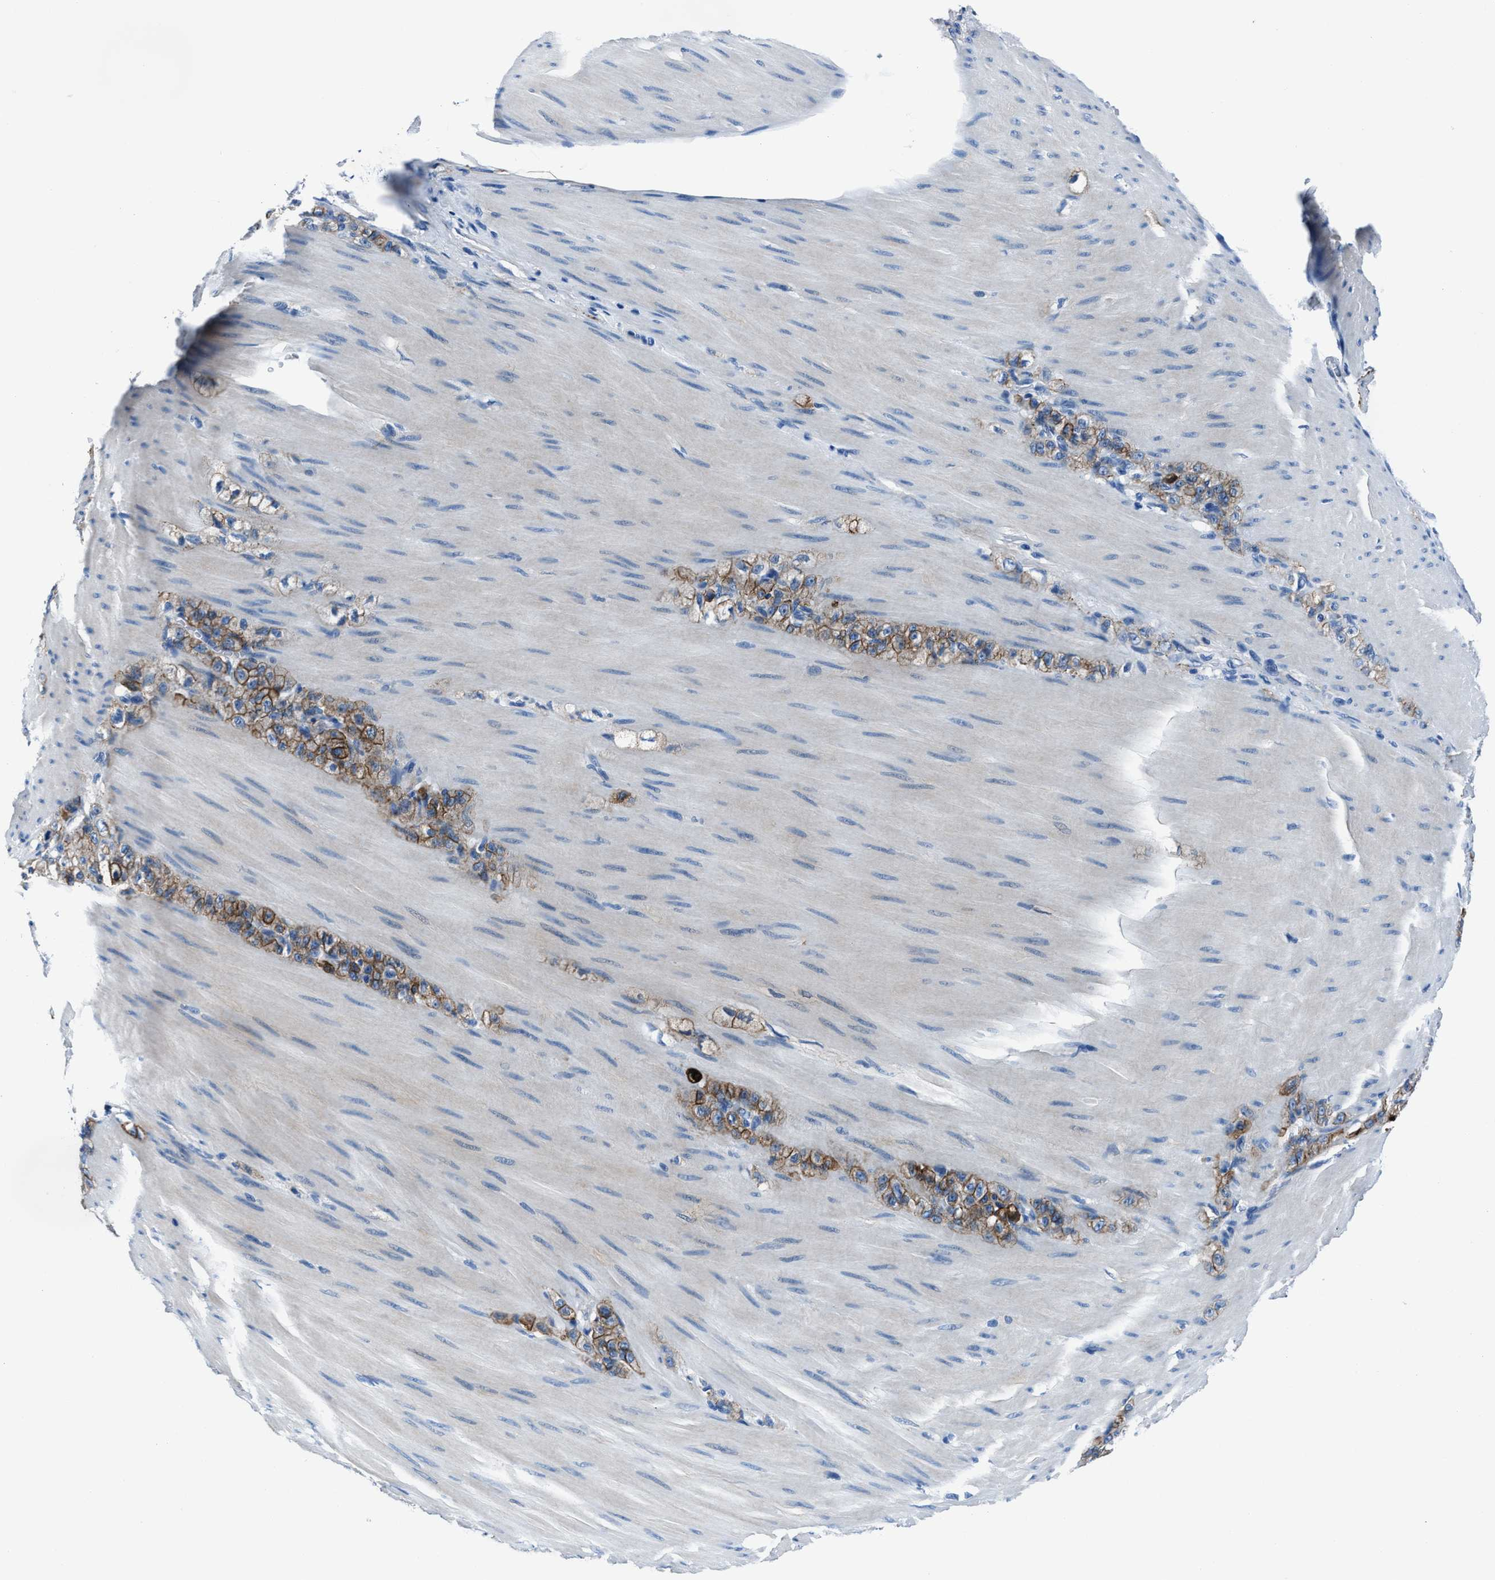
{"staining": {"intensity": "moderate", "quantity": ">75%", "location": "cytoplasmic/membranous"}, "tissue": "stomach cancer", "cell_type": "Tumor cells", "image_type": "cancer", "snomed": [{"axis": "morphology", "description": "Normal tissue, NOS"}, {"axis": "morphology", "description": "Adenocarcinoma, NOS"}, {"axis": "topography", "description": "Stomach"}], "caption": "Human stomach adenocarcinoma stained with a brown dye reveals moderate cytoplasmic/membranous positive positivity in approximately >75% of tumor cells.", "gene": "LMO7", "patient": {"sex": "male", "age": 82}}